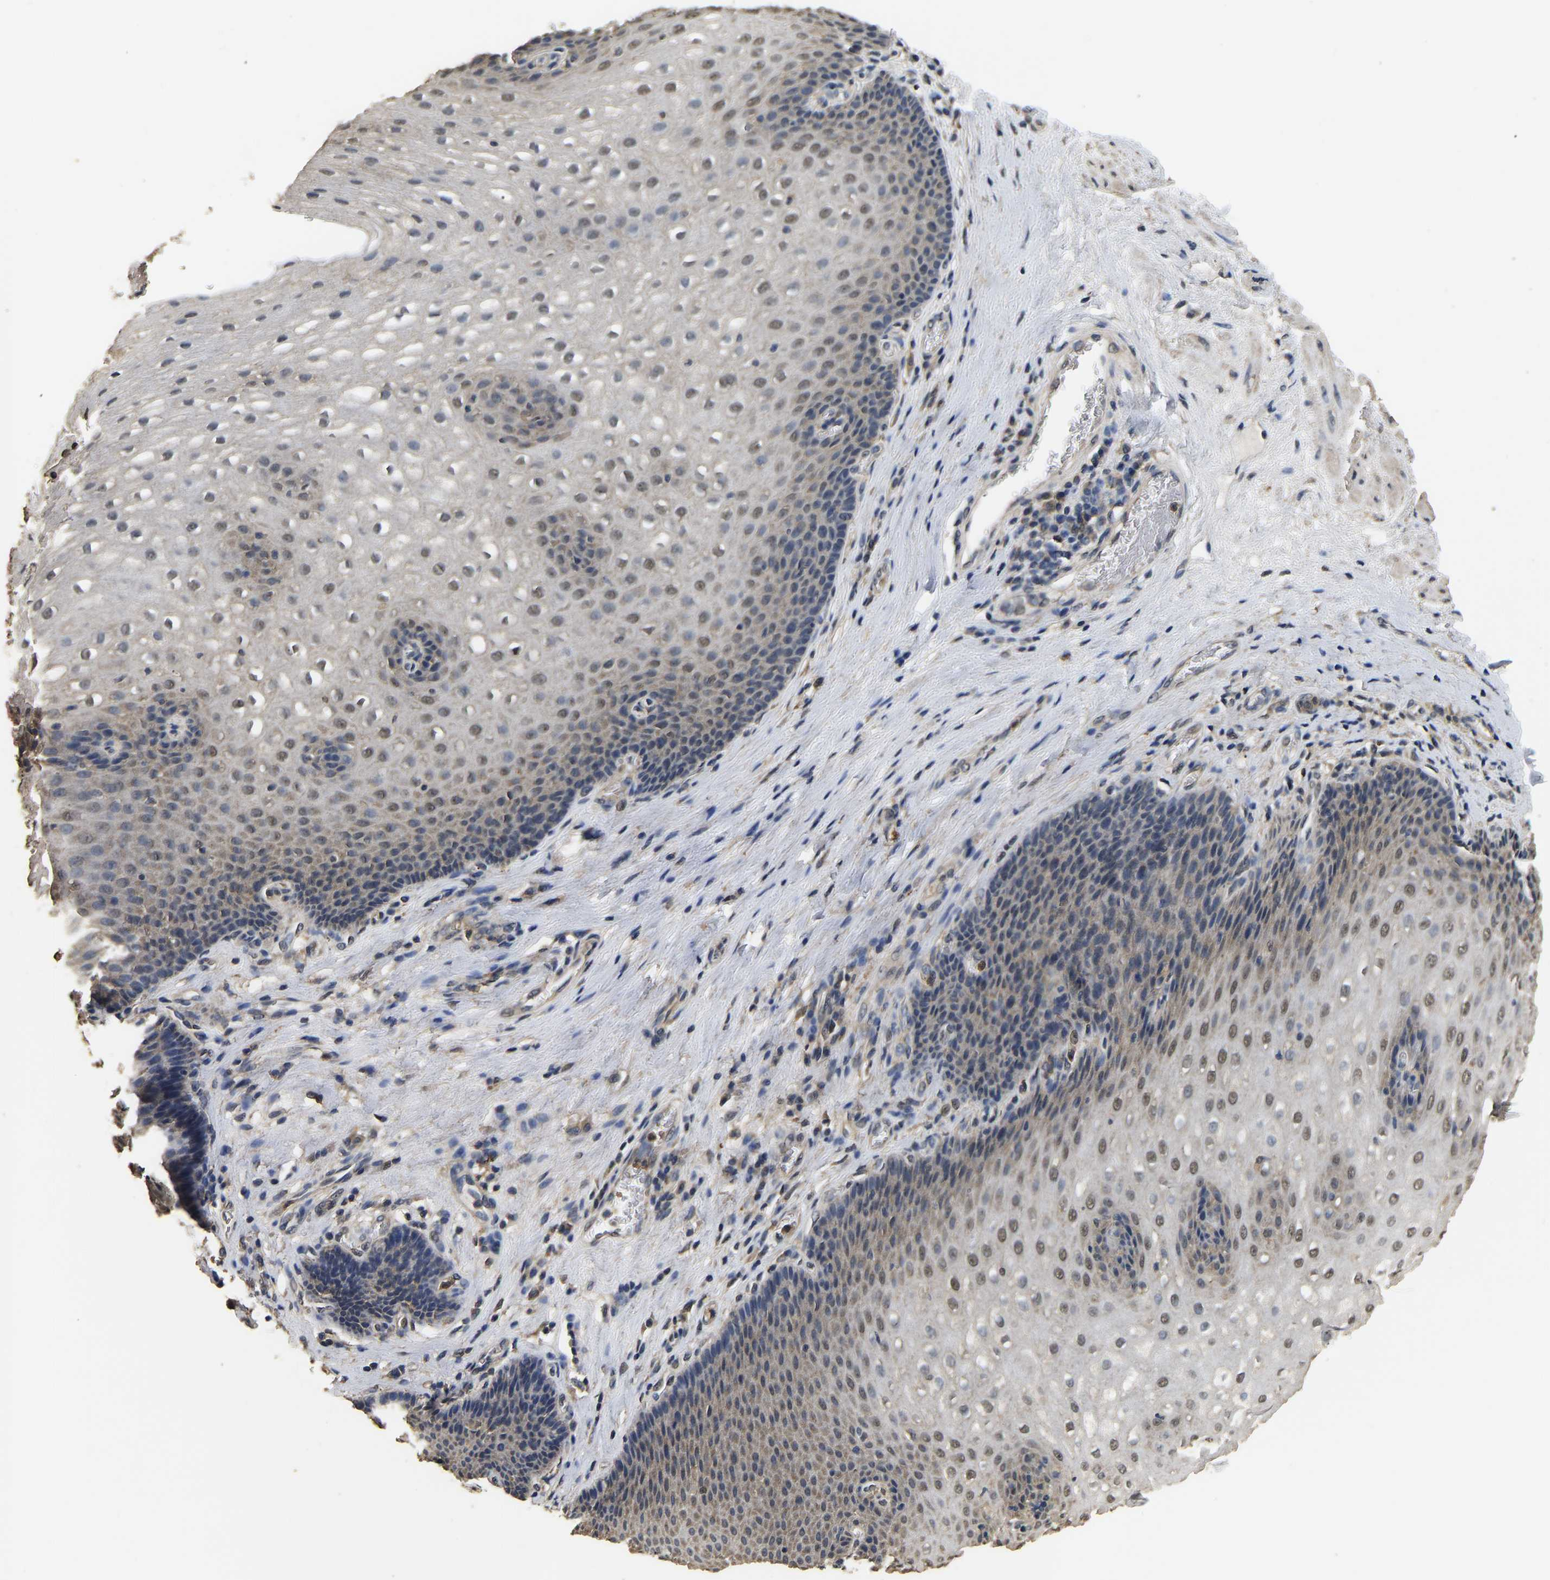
{"staining": {"intensity": "weak", "quantity": "25%-75%", "location": "cytoplasmic/membranous,nuclear"}, "tissue": "esophagus", "cell_type": "Squamous epithelial cells", "image_type": "normal", "snomed": [{"axis": "morphology", "description": "Normal tissue, NOS"}, {"axis": "topography", "description": "Esophagus"}], "caption": "A high-resolution image shows immunohistochemistry staining of normal esophagus, which exhibits weak cytoplasmic/membranous,nuclear positivity in about 25%-75% of squamous epithelial cells. (IHC, brightfield microscopy, high magnification).", "gene": "PSMD8", "patient": {"sex": "male", "age": 48}}